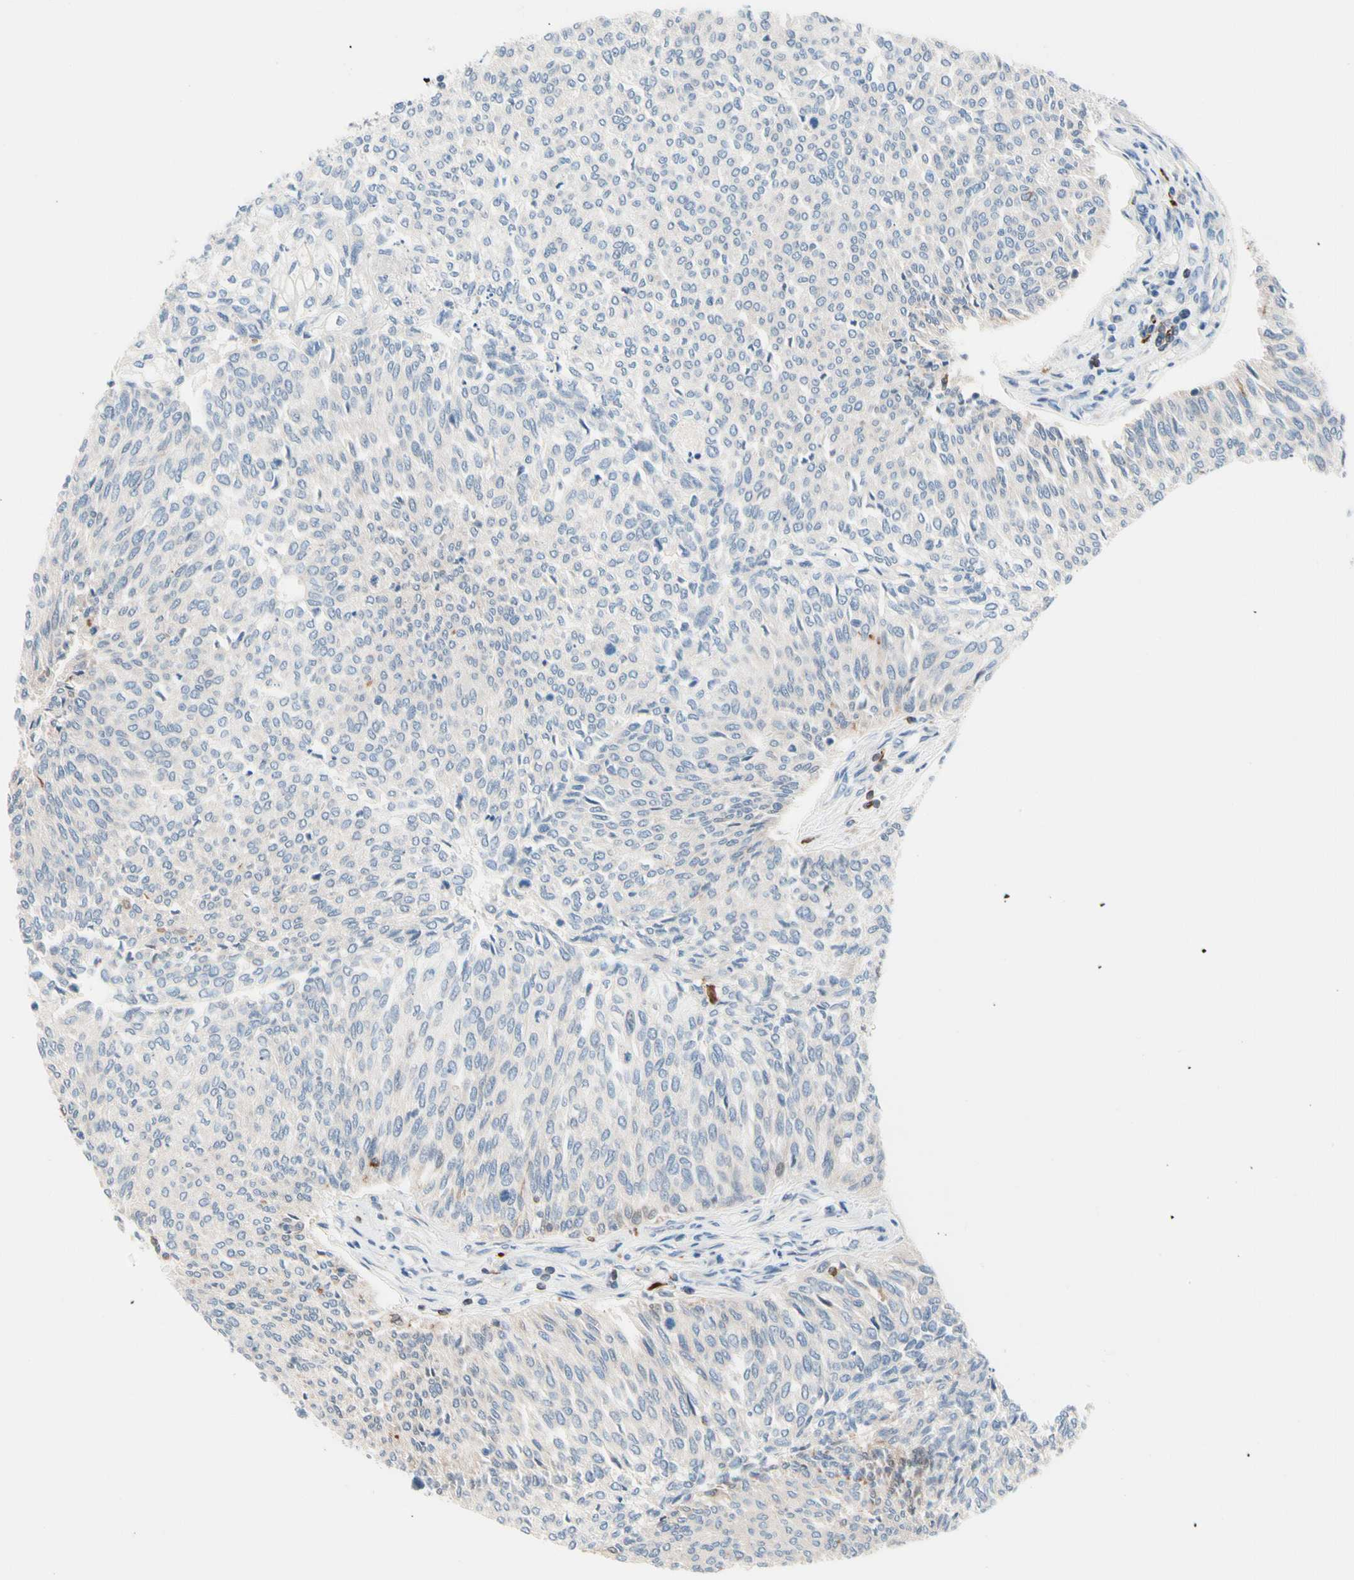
{"staining": {"intensity": "negative", "quantity": "none", "location": "none"}, "tissue": "urothelial cancer", "cell_type": "Tumor cells", "image_type": "cancer", "snomed": [{"axis": "morphology", "description": "Urothelial carcinoma, Low grade"}, {"axis": "topography", "description": "Urinary bladder"}], "caption": "Immunohistochemistry (IHC) histopathology image of human low-grade urothelial carcinoma stained for a protein (brown), which exhibits no staining in tumor cells.", "gene": "MAP3K3", "patient": {"sex": "female", "age": 79}}